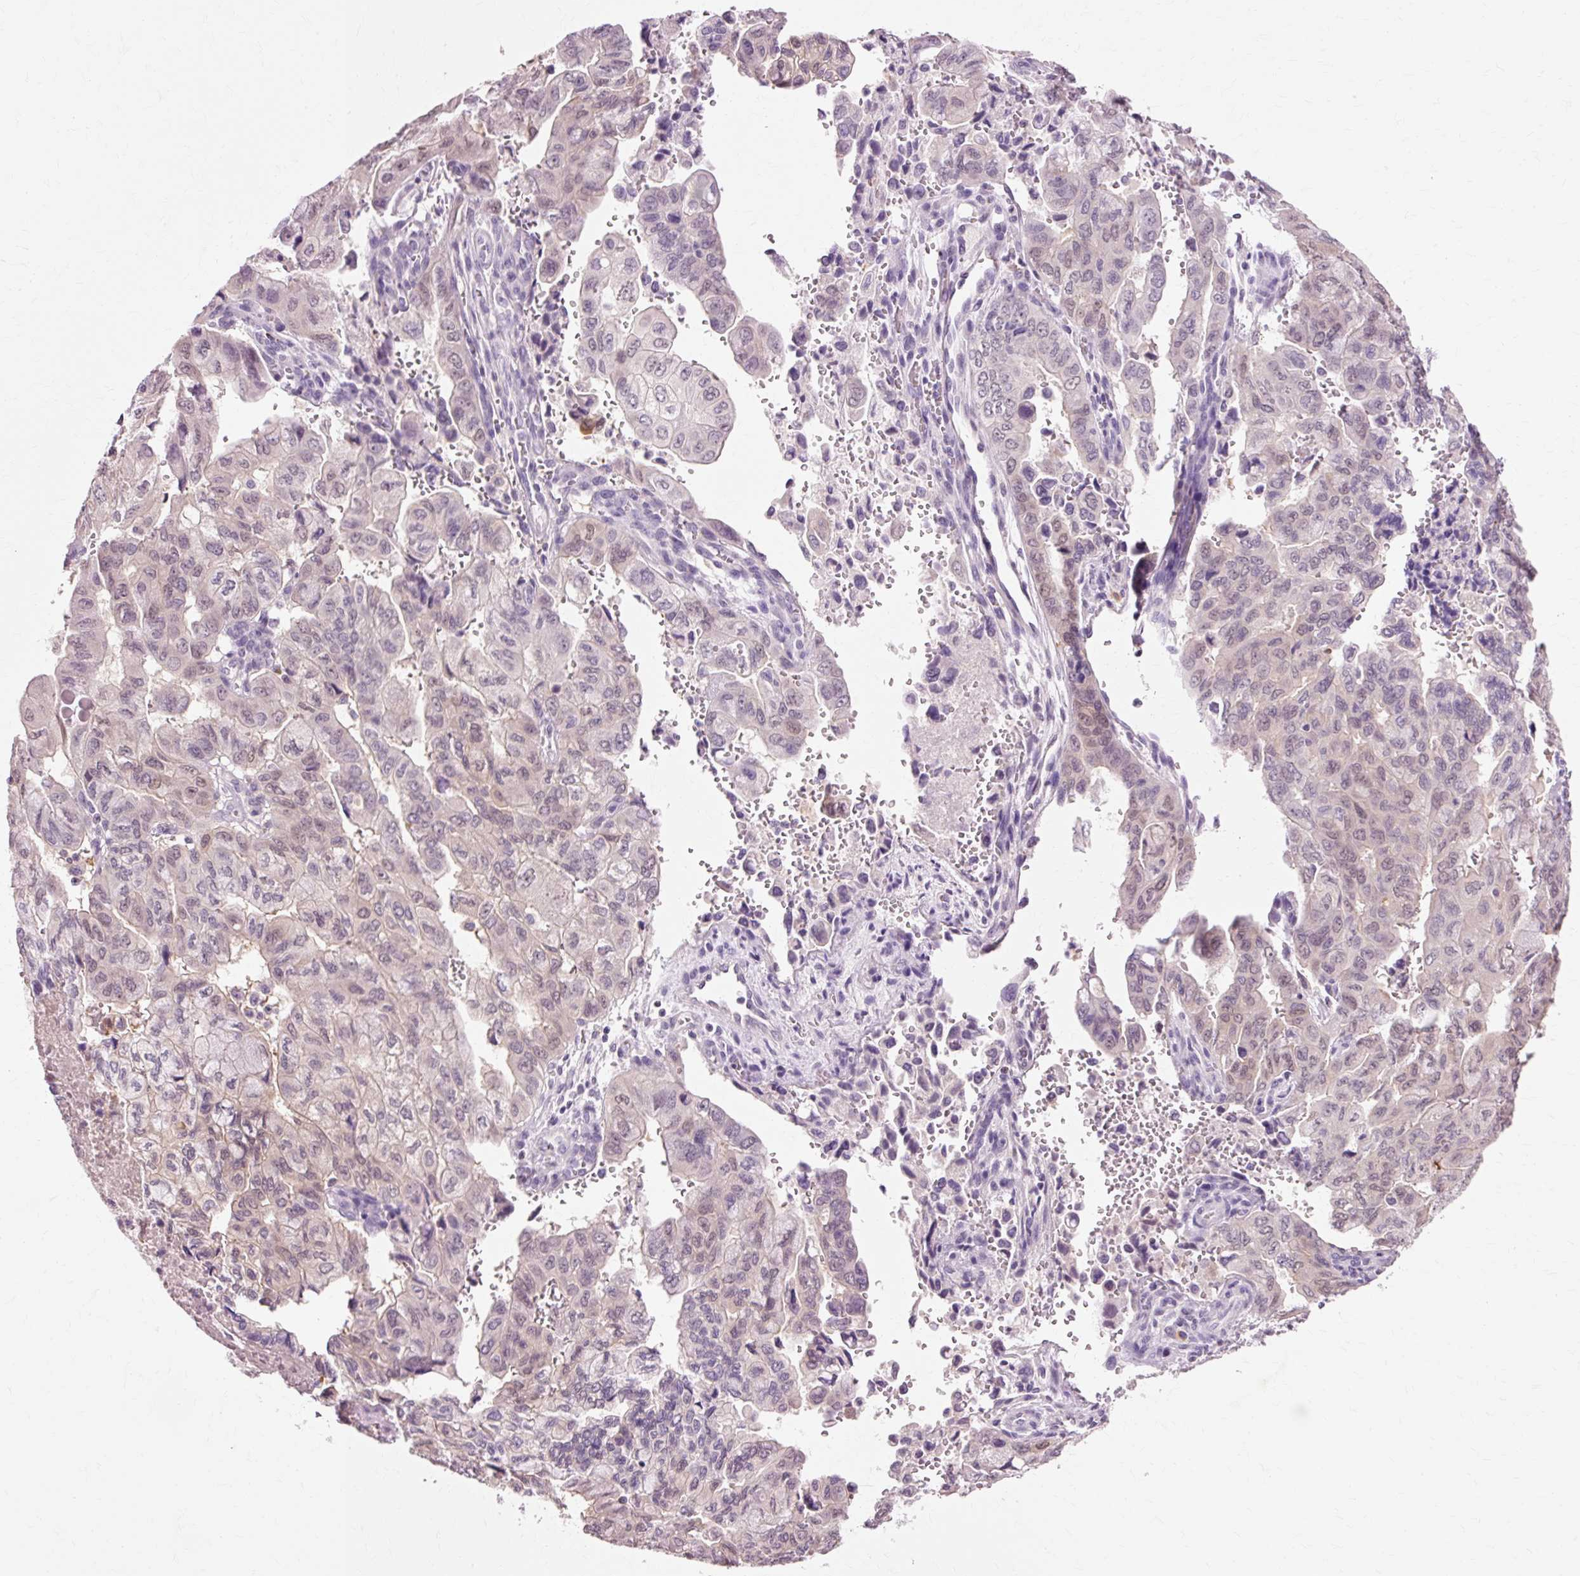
{"staining": {"intensity": "weak", "quantity": "25%-75%", "location": "nuclear"}, "tissue": "pancreatic cancer", "cell_type": "Tumor cells", "image_type": "cancer", "snomed": [{"axis": "morphology", "description": "Adenocarcinoma, NOS"}, {"axis": "topography", "description": "Pancreas"}], "caption": "Immunohistochemistry (IHC) of human pancreatic adenocarcinoma exhibits low levels of weak nuclear positivity in approximately 25%-75% of tumor cells.", "gene": "VN1R2", "patient": {"sex": "male", "age": 51}}